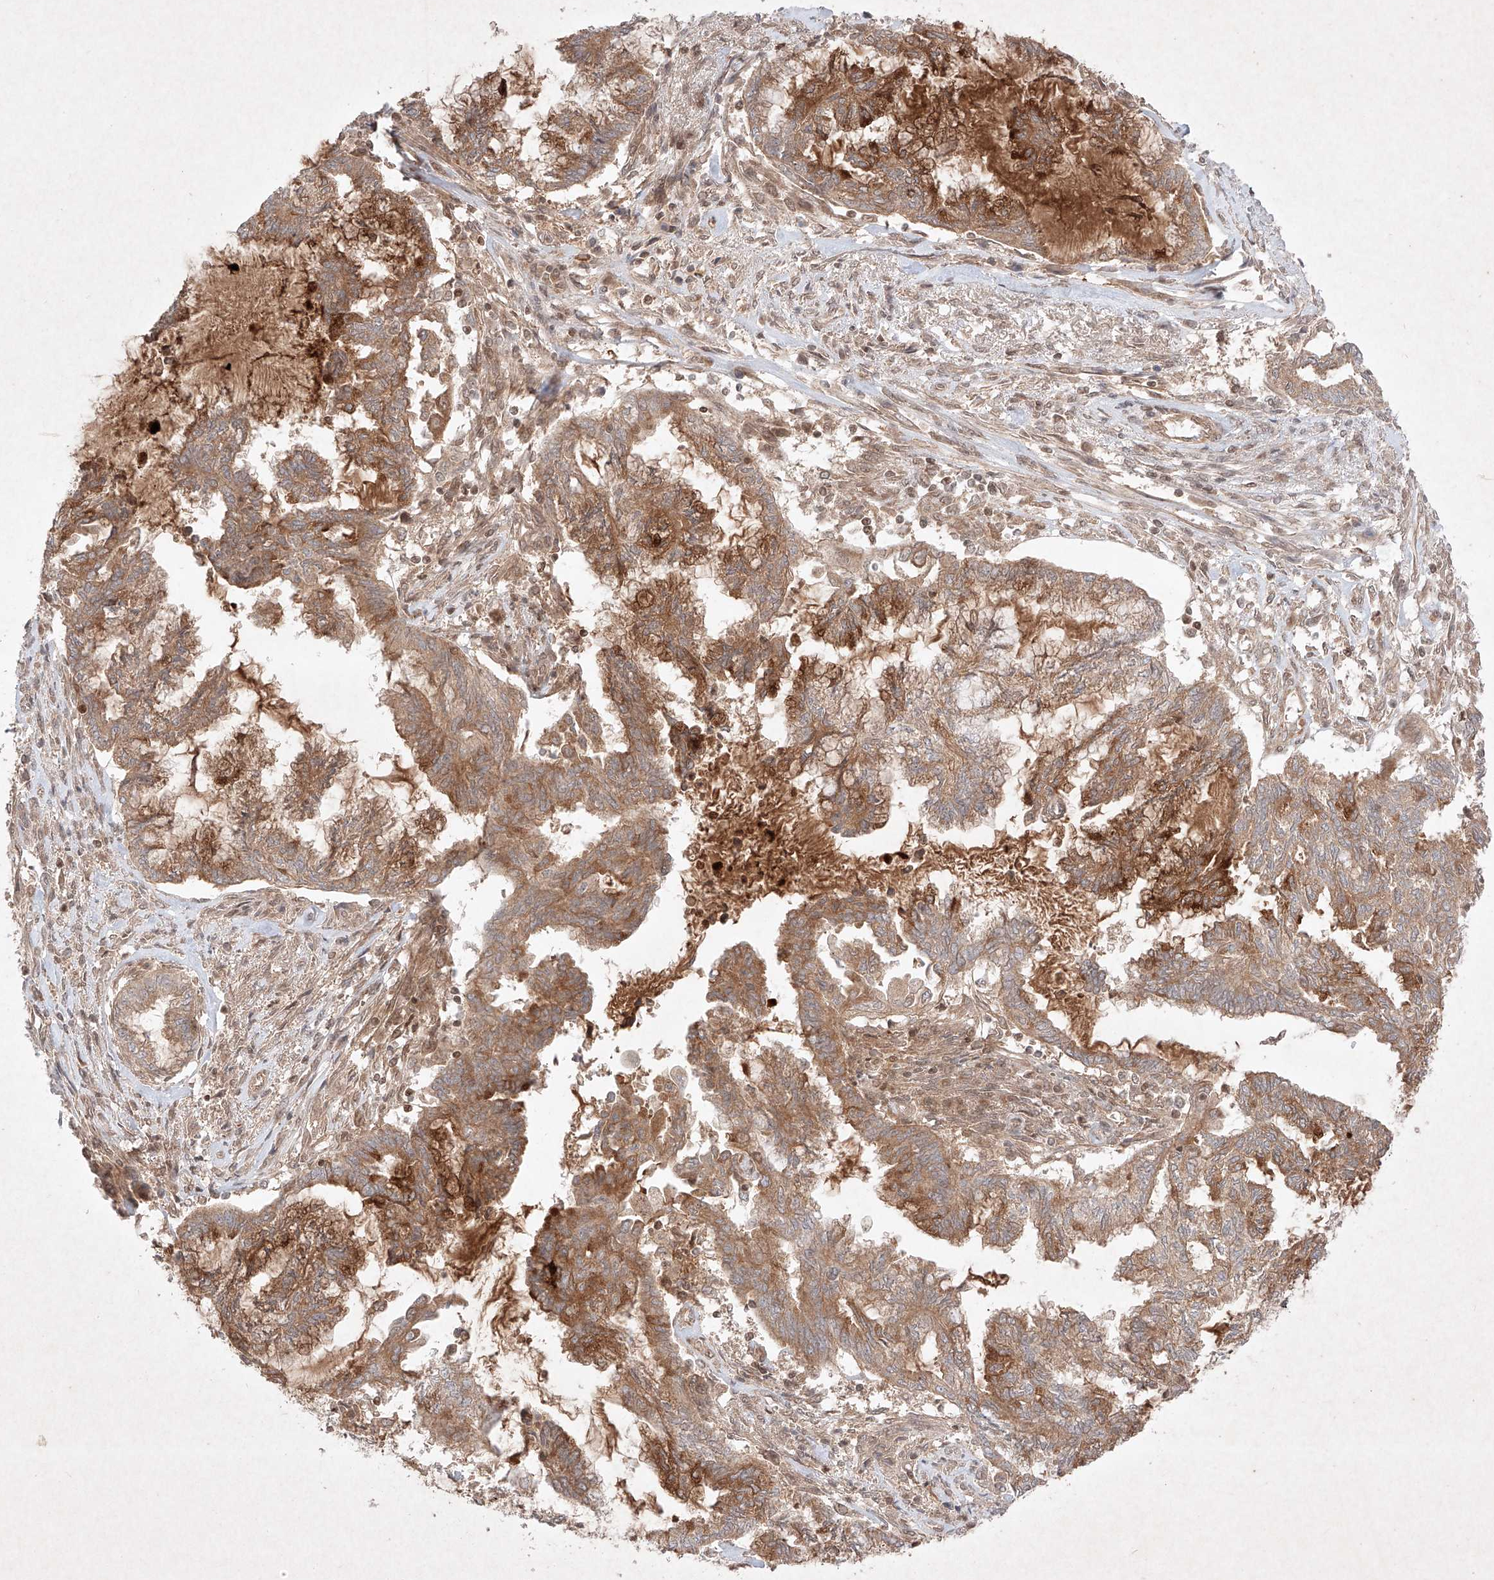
{"staining": {"intensity": "moderate", "quantity": ">75%", "location": "cytoplasmic/membranous"}, "tissue": "endometrial cancer", "cell_type": "Tumor cells", "image_type": "cancer", "snomed": [{"axis": "morphology", "description": "Adenocarcinoma, NOS"}, {"axis": "topography", "description": "Endometrium"}], "caption": "Adenocarcinoma (endometrial) stained for a protein reveals moderate cytoplasmic/membranous positivity in tumor cells. The protein of interest is shown in brown color, while the nuclei are stained blue.", "gene": "RNF31", "patient": {"sex": "female", "age": 86}}